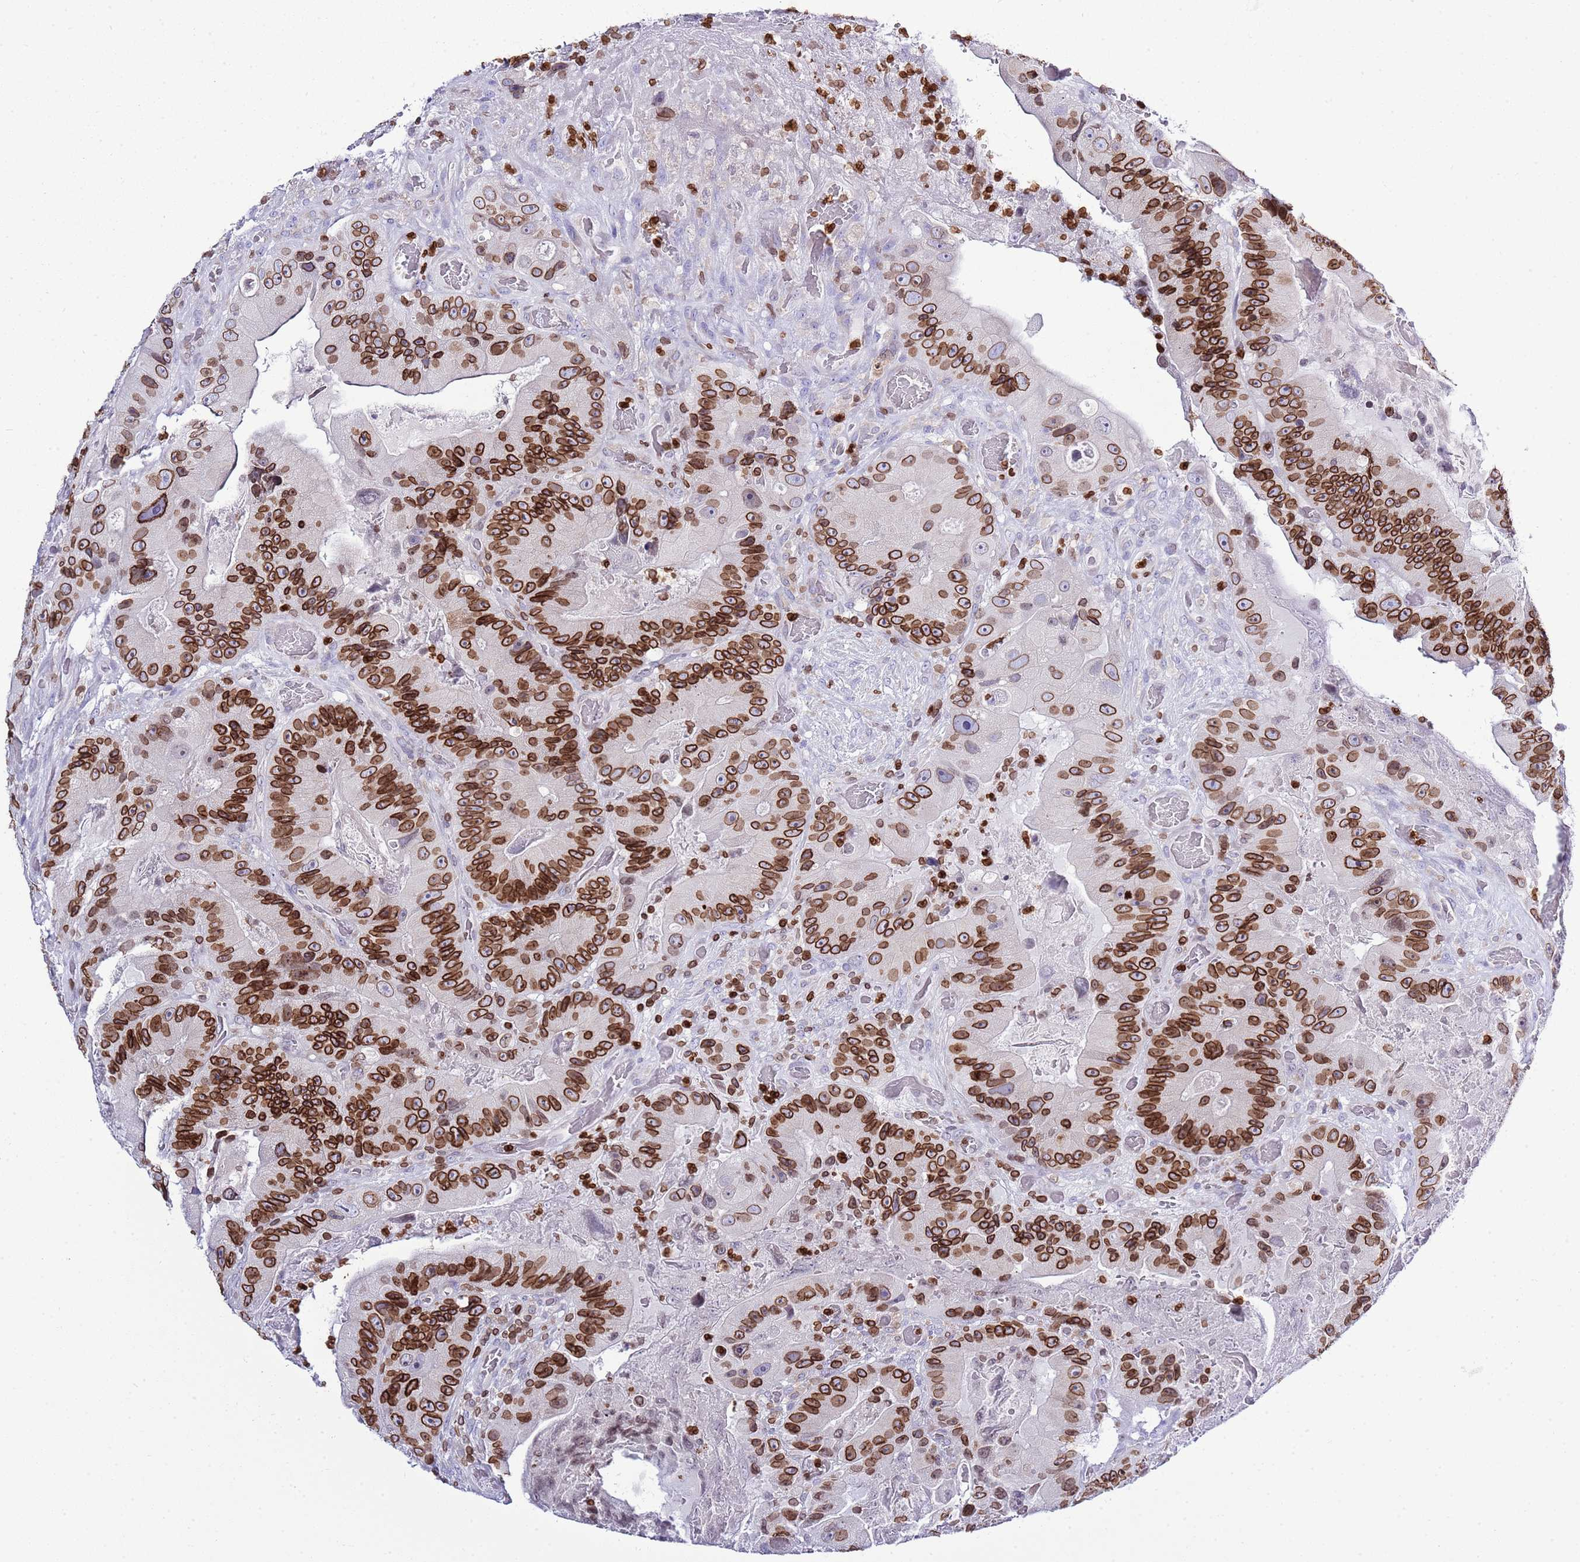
{"staining": {"intensity": "strong", "quantity": ">75%", "location": "cytoplasmic/membranous,nuclear"}, "tissue": "colorectal cancer", "cell_type": "Tumor cells", "image_type": "cancer", "snomed": [{"axis": "morphology", "description": "Adenocarcinoma, NOS"}, {"axis": "topography", "description": "Colon"}], "caption": "Colorectal adenocarcinoma stained with a brown dye reveals strong cytoplasmic/membranous and nuclear positive expression in approximately >75% of tumor cells.", "gene": "LBR", "patient": {"sex": "female", "age": 86}}